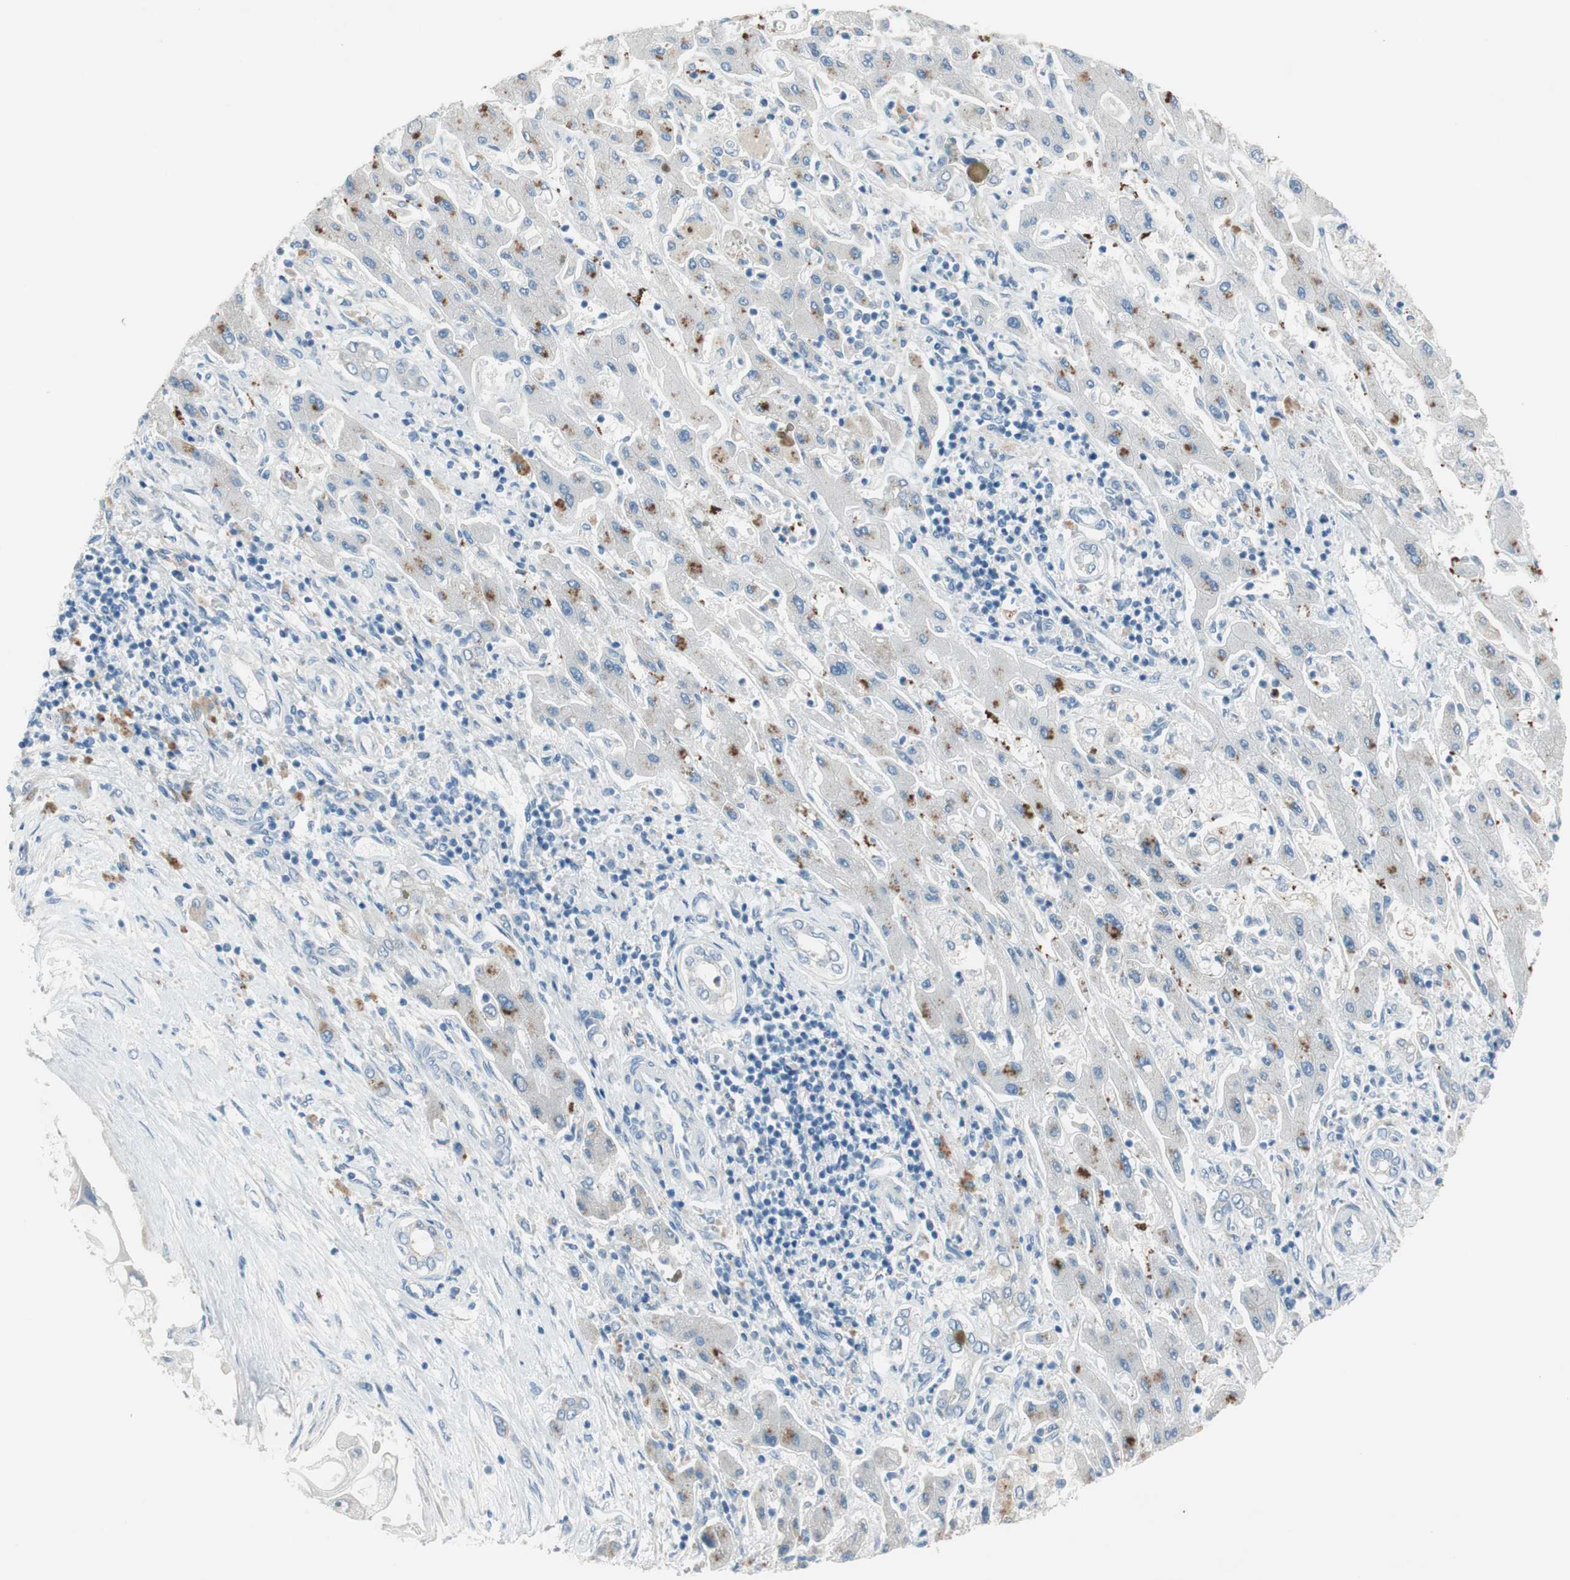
{"staining": {"intensity": "negative", "quantity": "none", "location": "none"}, "tissue": "liver cancer", "cell_type": "Tumor cells", "image_type": "cancer", "snomed": [{"axis": "morphology", "description": "Cholangiocarcinoma"}, {"axis": "topography", "description": "Liver"}], "caption": "DAB (3,3'-diaminobenzidine) immunohistochemical staining of human cholangiocarcinoma (liver) demonstrates no significant expression in tumor cells.", "gene": "PRRG4", "patient": {"sex": "male", "age": 50}}